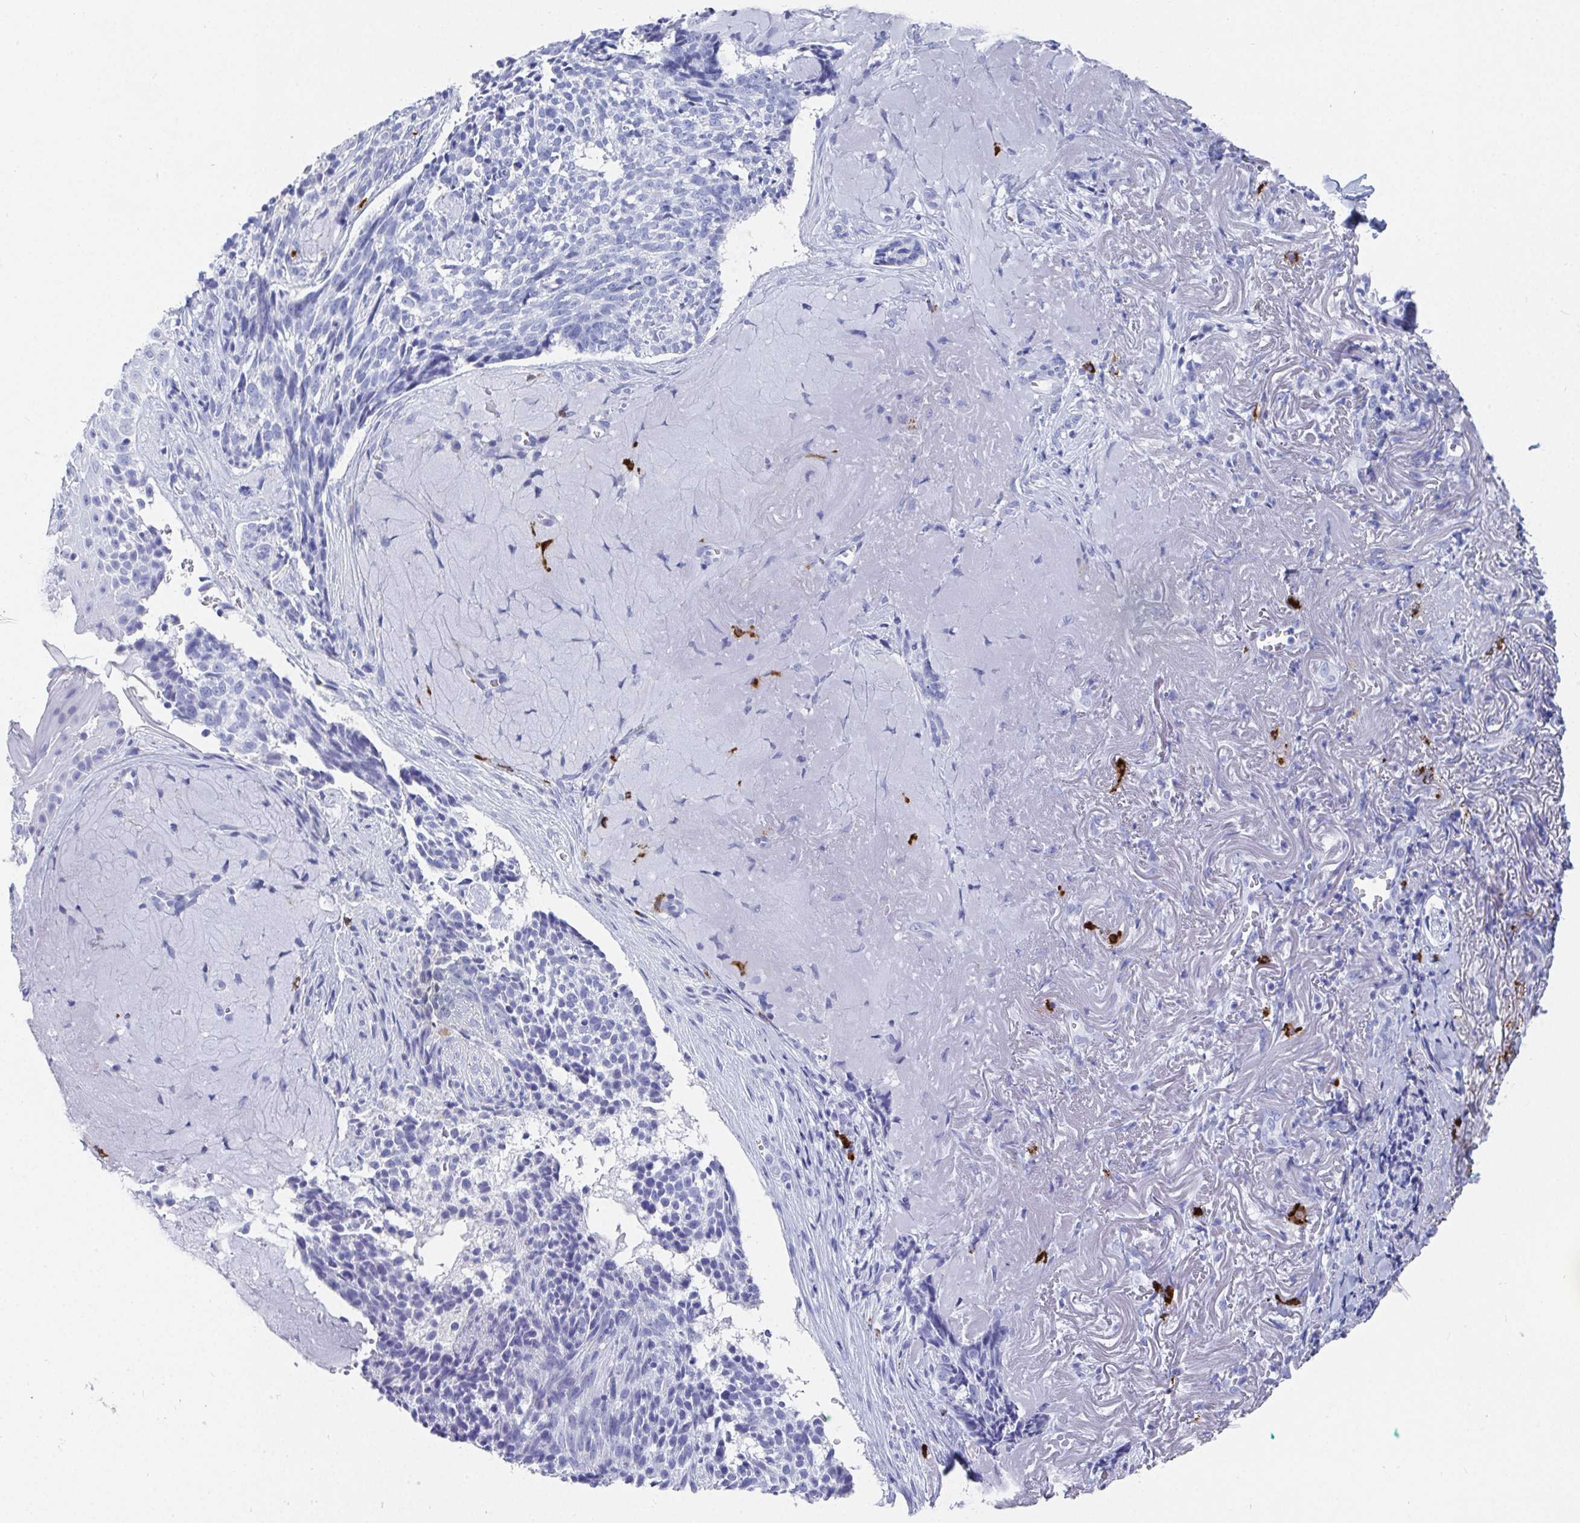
{"staining": {"intensity": "negative", "quantity": "none", "location": "none"}, "tissue": "skin cancer", "cell_type": "Tumor cells", "image_type": "cancer", "snomed": [{"axis": "morphology", "description": "Basal cell carcinoma"}, {"axis": "topography", "description": "Skin"}, {"axis": "topography", "description": "Skin of face"}], "caption": "The micrograph demonstrates no staining of tumor cells in skin basal cell carcinoma.", "gene": "GRIA1", "patient": {"sex": "female", "age": 95}}